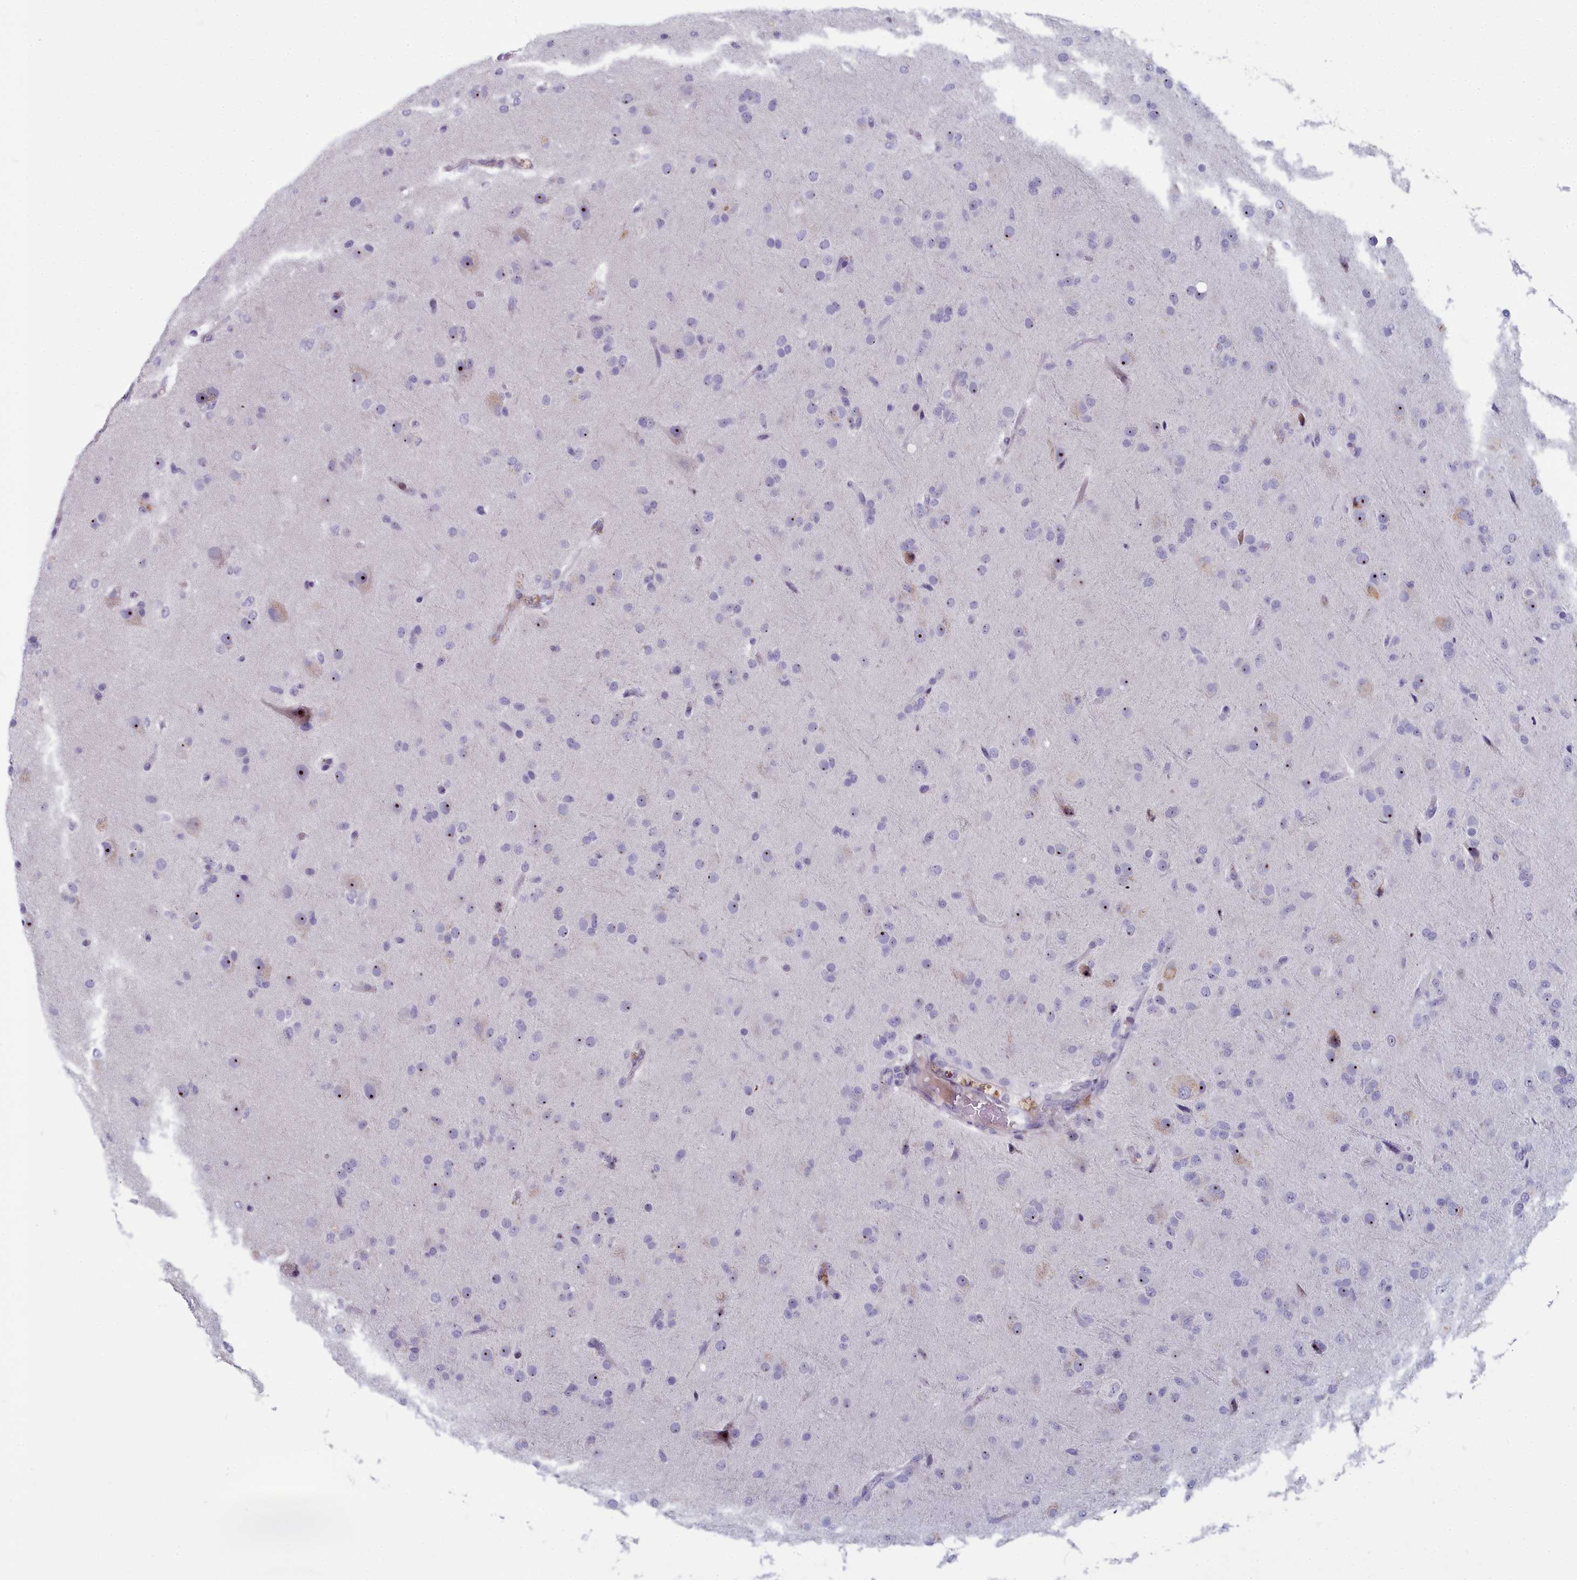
{"staining": {"intensity": "moderate", "quantity": "<25%", "location": "nuclear"}, "tissue": "glioma", "cell_type": "Tumor cells", "image_type": "cancer", "snomed": [{"axis": "morphology", "description": "Glioma, malignant, Low grade"}, {"axis": "topography", "description": "Brain"}], "caption": "Glioma stained with immunohistochemistry (IHC) reveals moderate nuclear expression in approximately <25% of tumor cells. (DAB = brown stain, brightfield microscopy at high magnification).", "gene": "INSYN2A", "patient": {"sex": "male", "age": 65}}